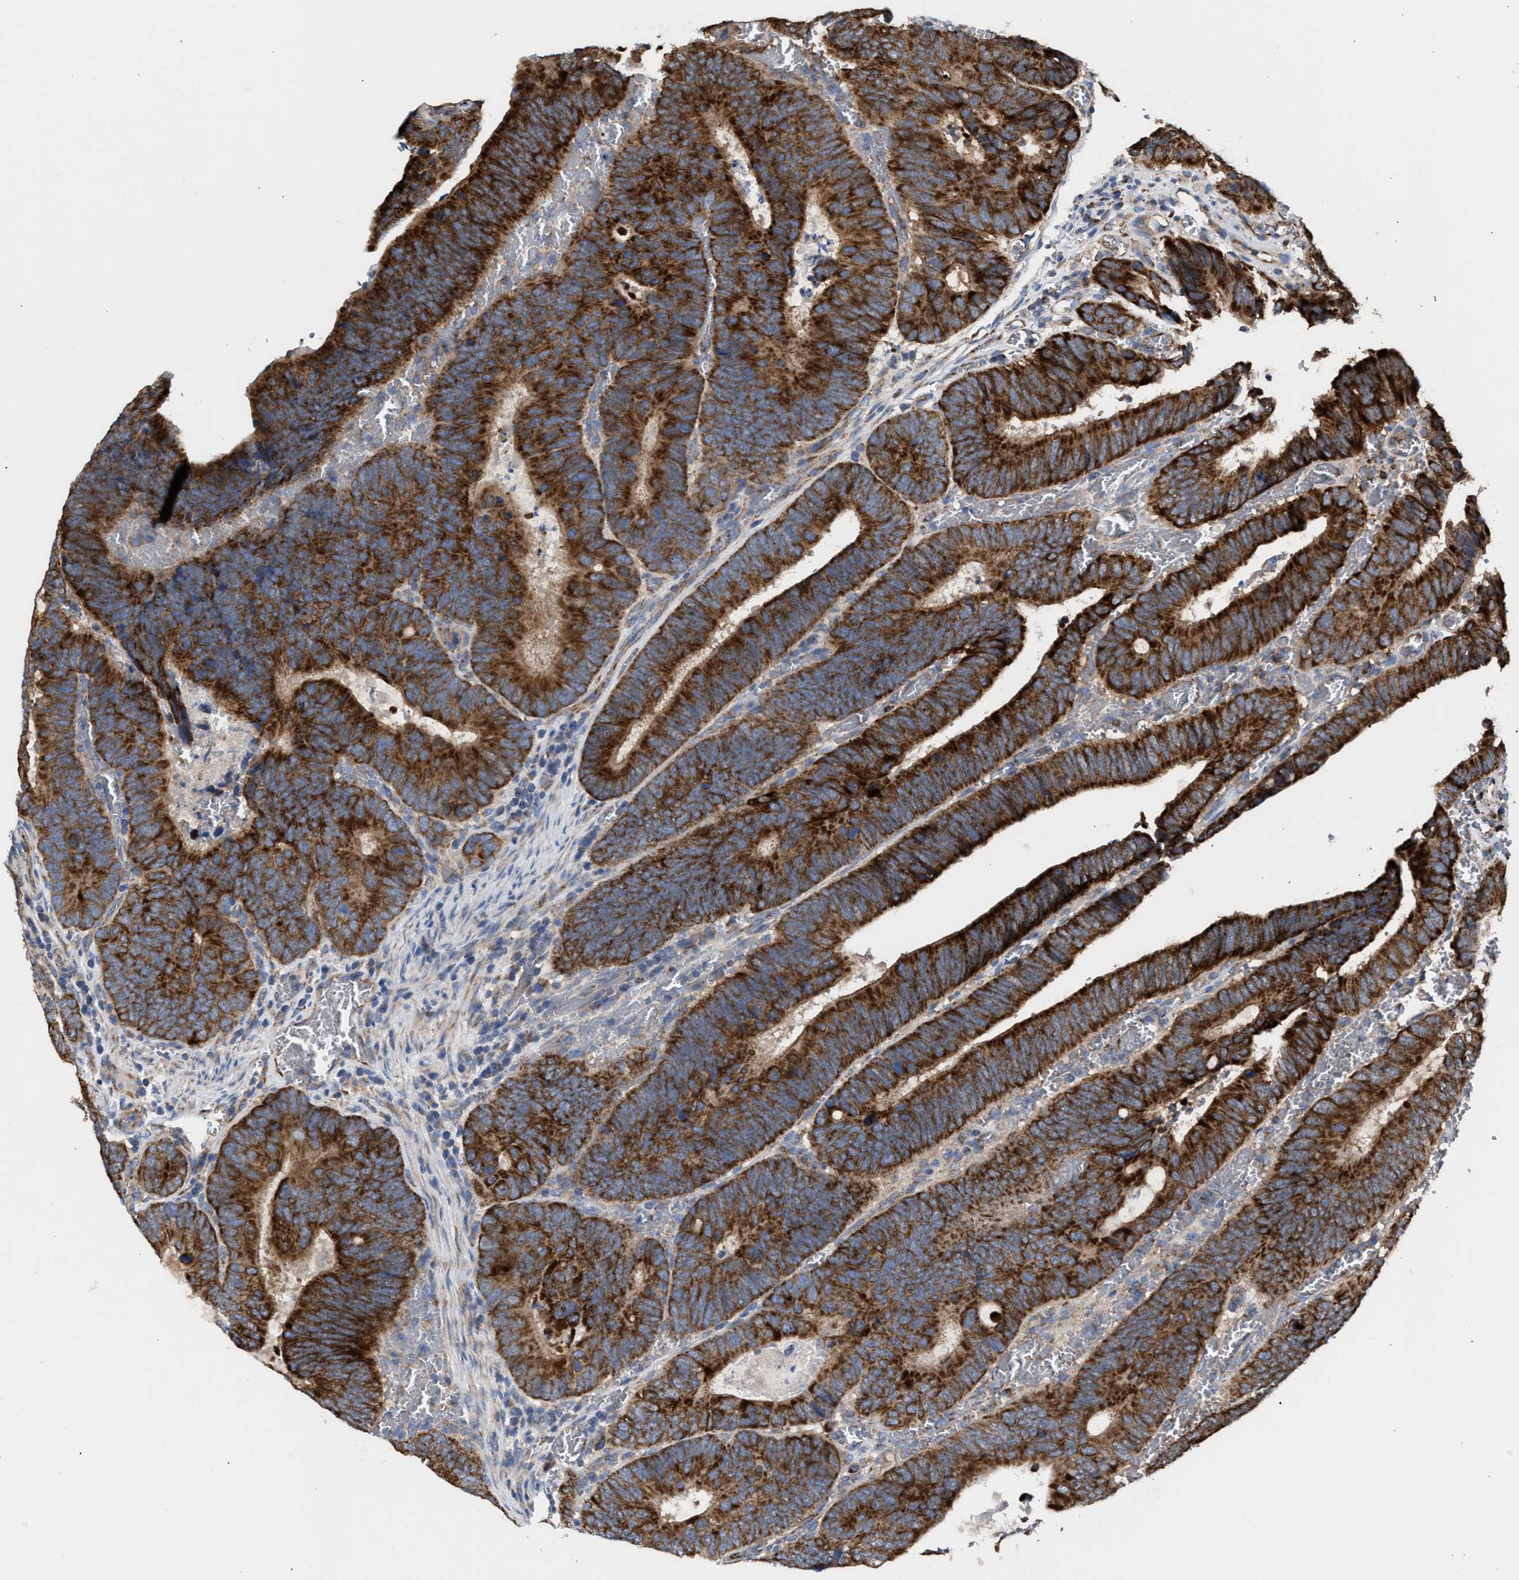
{"staining": {"intensity": "strong", "quantity": ">75%", "location": "cytoplasmic/membranous"}, "tissue": "colorectal cancer", "cell_type": "Tumor cells", "image_type": "cancer", "snomed": [{"axis": "morphology", "description": "Inflammation, NOS"}, {"axis": "morphology", "description": "Adenocarcinoma, NOS"}, {"axis": "topography", "description": "Colon"}], "caption": "The image reveals staining of colorectal adenocarcinoma, revealing strong cytoplasmic/membranous protein positivity (brown color) within tumor cells.", "gene": "MECR", "patient": {"sex": "male", "age": 72}}